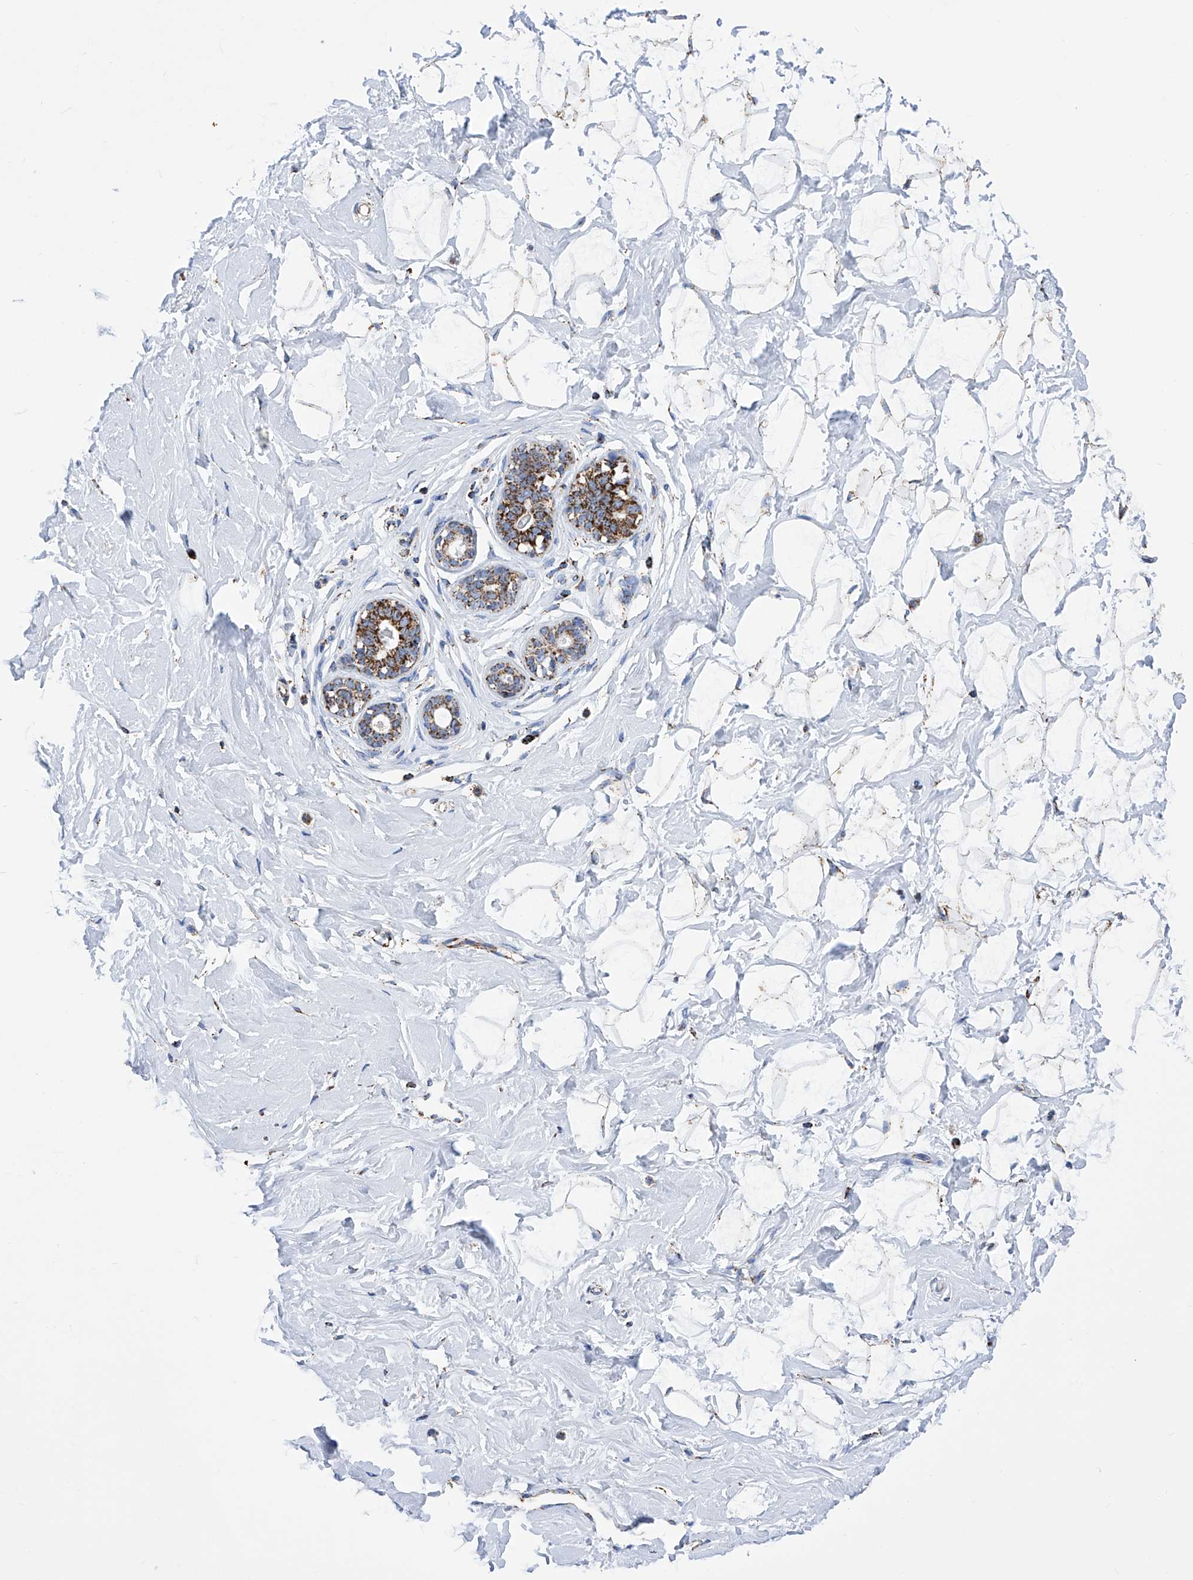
{"staining": {"intensity": "weak", "quantity": "25%-75%", "location": "cytoplasmic/membranous"}, "tissue": "breast", "cell_type": "Adipocytes", "image_type": "normal", "snomed": [{"axis": "morphology", "description": "Normal tissue, NOS"}, {"axis": "morphology", "description": "Adenoma, NOS"}, {"axis": "topography", "description": "Breast"}], "caption": "This is an image of immunohistochemistry staining of unremarkable breast, which shows weak expression in the cytoplasmic/membranous of adipocytes.", "gene": "ATP5PF", "patient": {"sex": "female", "age": 23}}